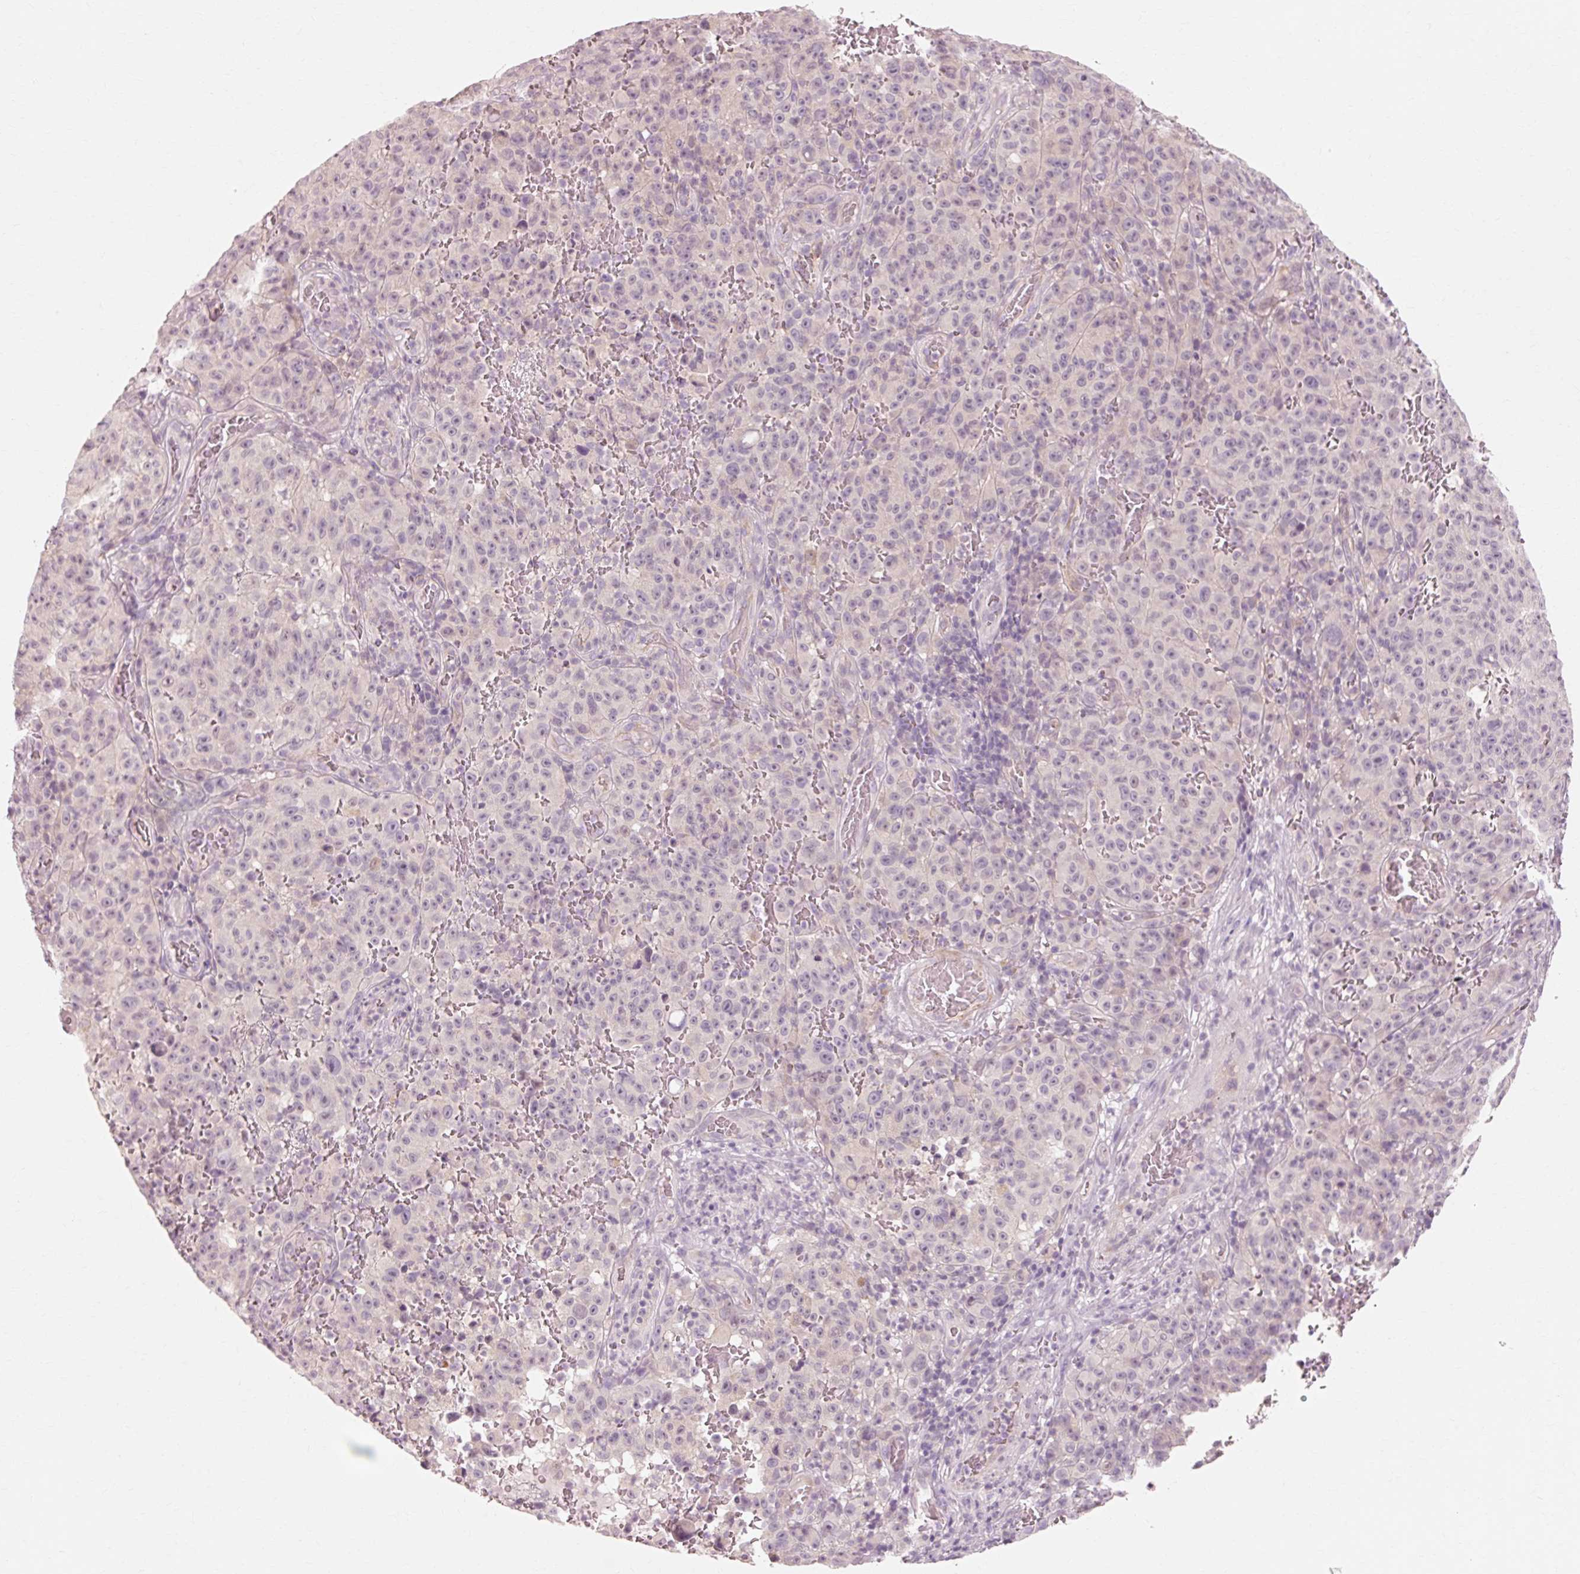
{"staining": {"intensity": "negative", "quantity": "none", "location": "none"}, "tissue": "melanoma", "cell_type": "Tumor cells", "image_type": "cancer", "snomed": [{"axis": "morphology", "description": "Malignant melanoma, NOS"}, {"axis": "topography", "description": "Skin"}], "caption": "This image is of melanoma stained with immunohistochemistry (IHC) to label a protein in brown with the nuclei are counter-stained blue. There is no expression in tumor cells.", "gene": "TRIM73", "patient": {"sex": "female", "age": 82}}